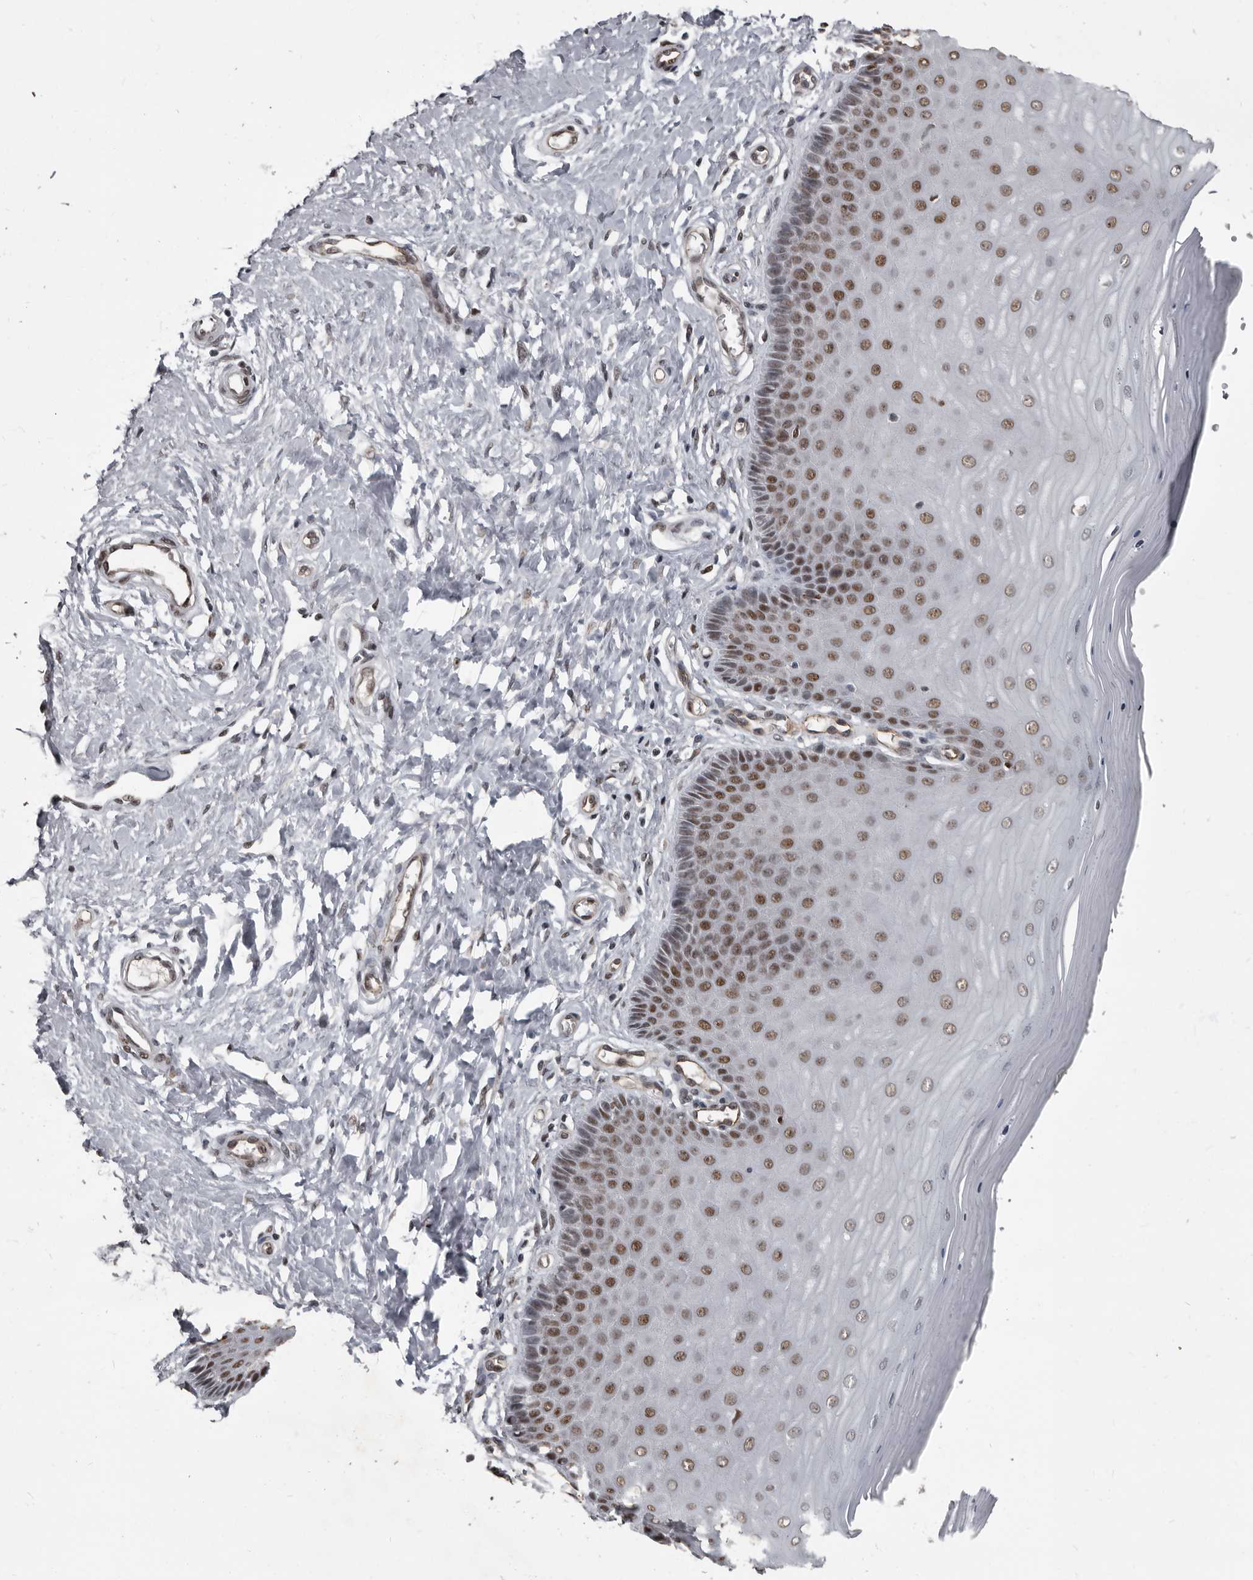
{"staining": {"intensity": "moderate", "quantity": "<25%", "location": "nuclear"}, "tissue": "cervix", "cell_type": "Glandular cells", "image_type": "normal", "snomed": [{"axis": "morphology", "description": "Normal tissue, NOS"}, {"axis": "topography", "description": "Cervix"}], "caption": "Immunohistochemical staining of unremarkable cervix displays <25% levels of moderate nuclear protein staining in approximately <25% of glandular cells.", "gene": "CHD1L", "patient": {"sex": "female", "age": 55}}